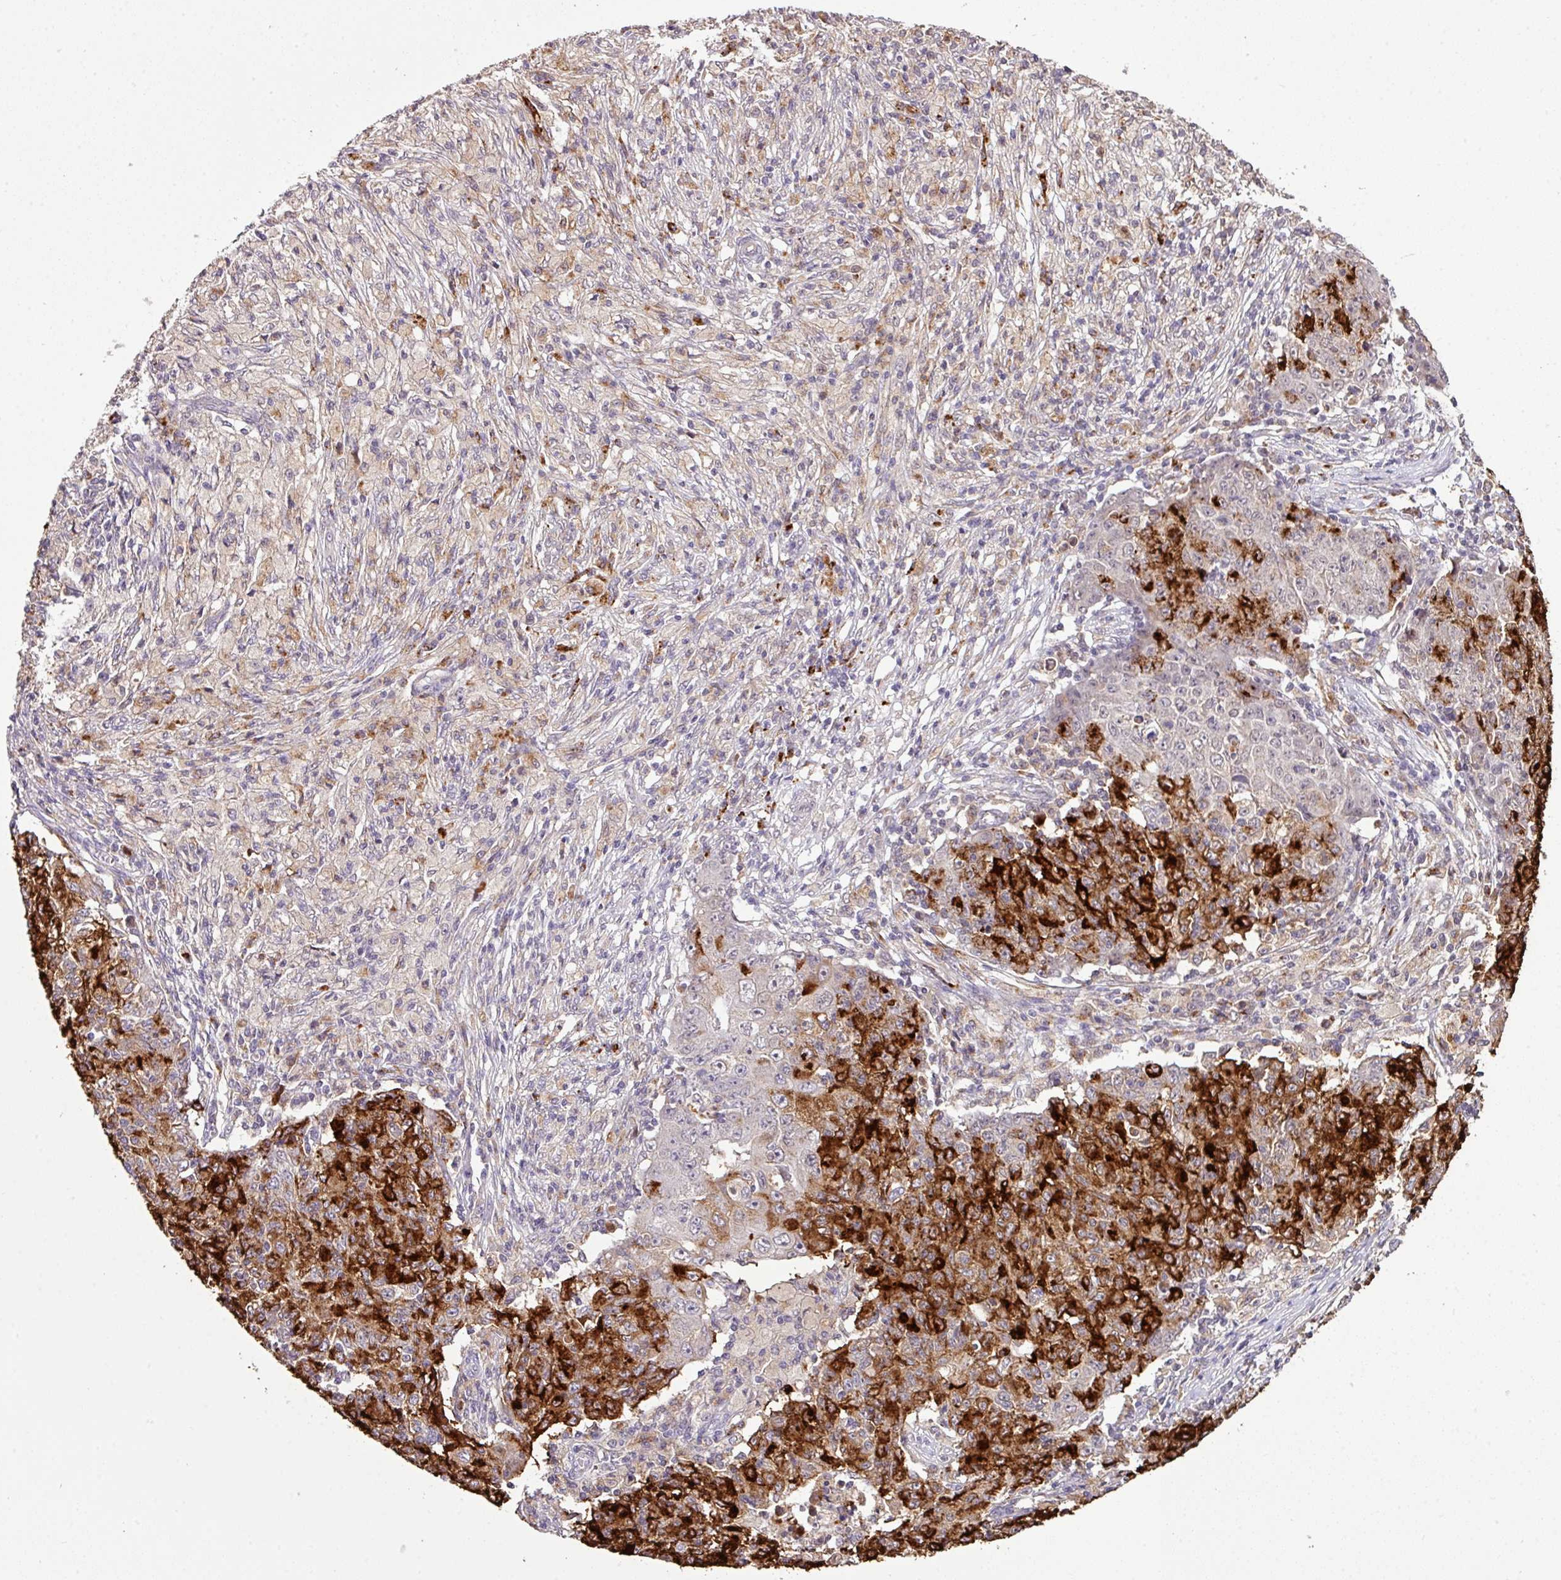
{"staining": {"intensity": "strong", "quantity": ">75%", "location": "cytoplasmic/membranous"}, "tissue": "ovarian cancer", "cell_type": "Tumor cells", "image_type": "cancer", "snomed": [{"axis": "morphology", "description": "Carcinoma, endometroid"}, {"axis": "topography", "description": "Ovary"}], "caption": "Ovarian cancer tissue shows strong cytoplasmic/membranous positivity in about >75% of tumor cells, visualized by immunohistochemistry.", "gene": "SMCO4", "patient": {"sex": "female", "age": 42}}